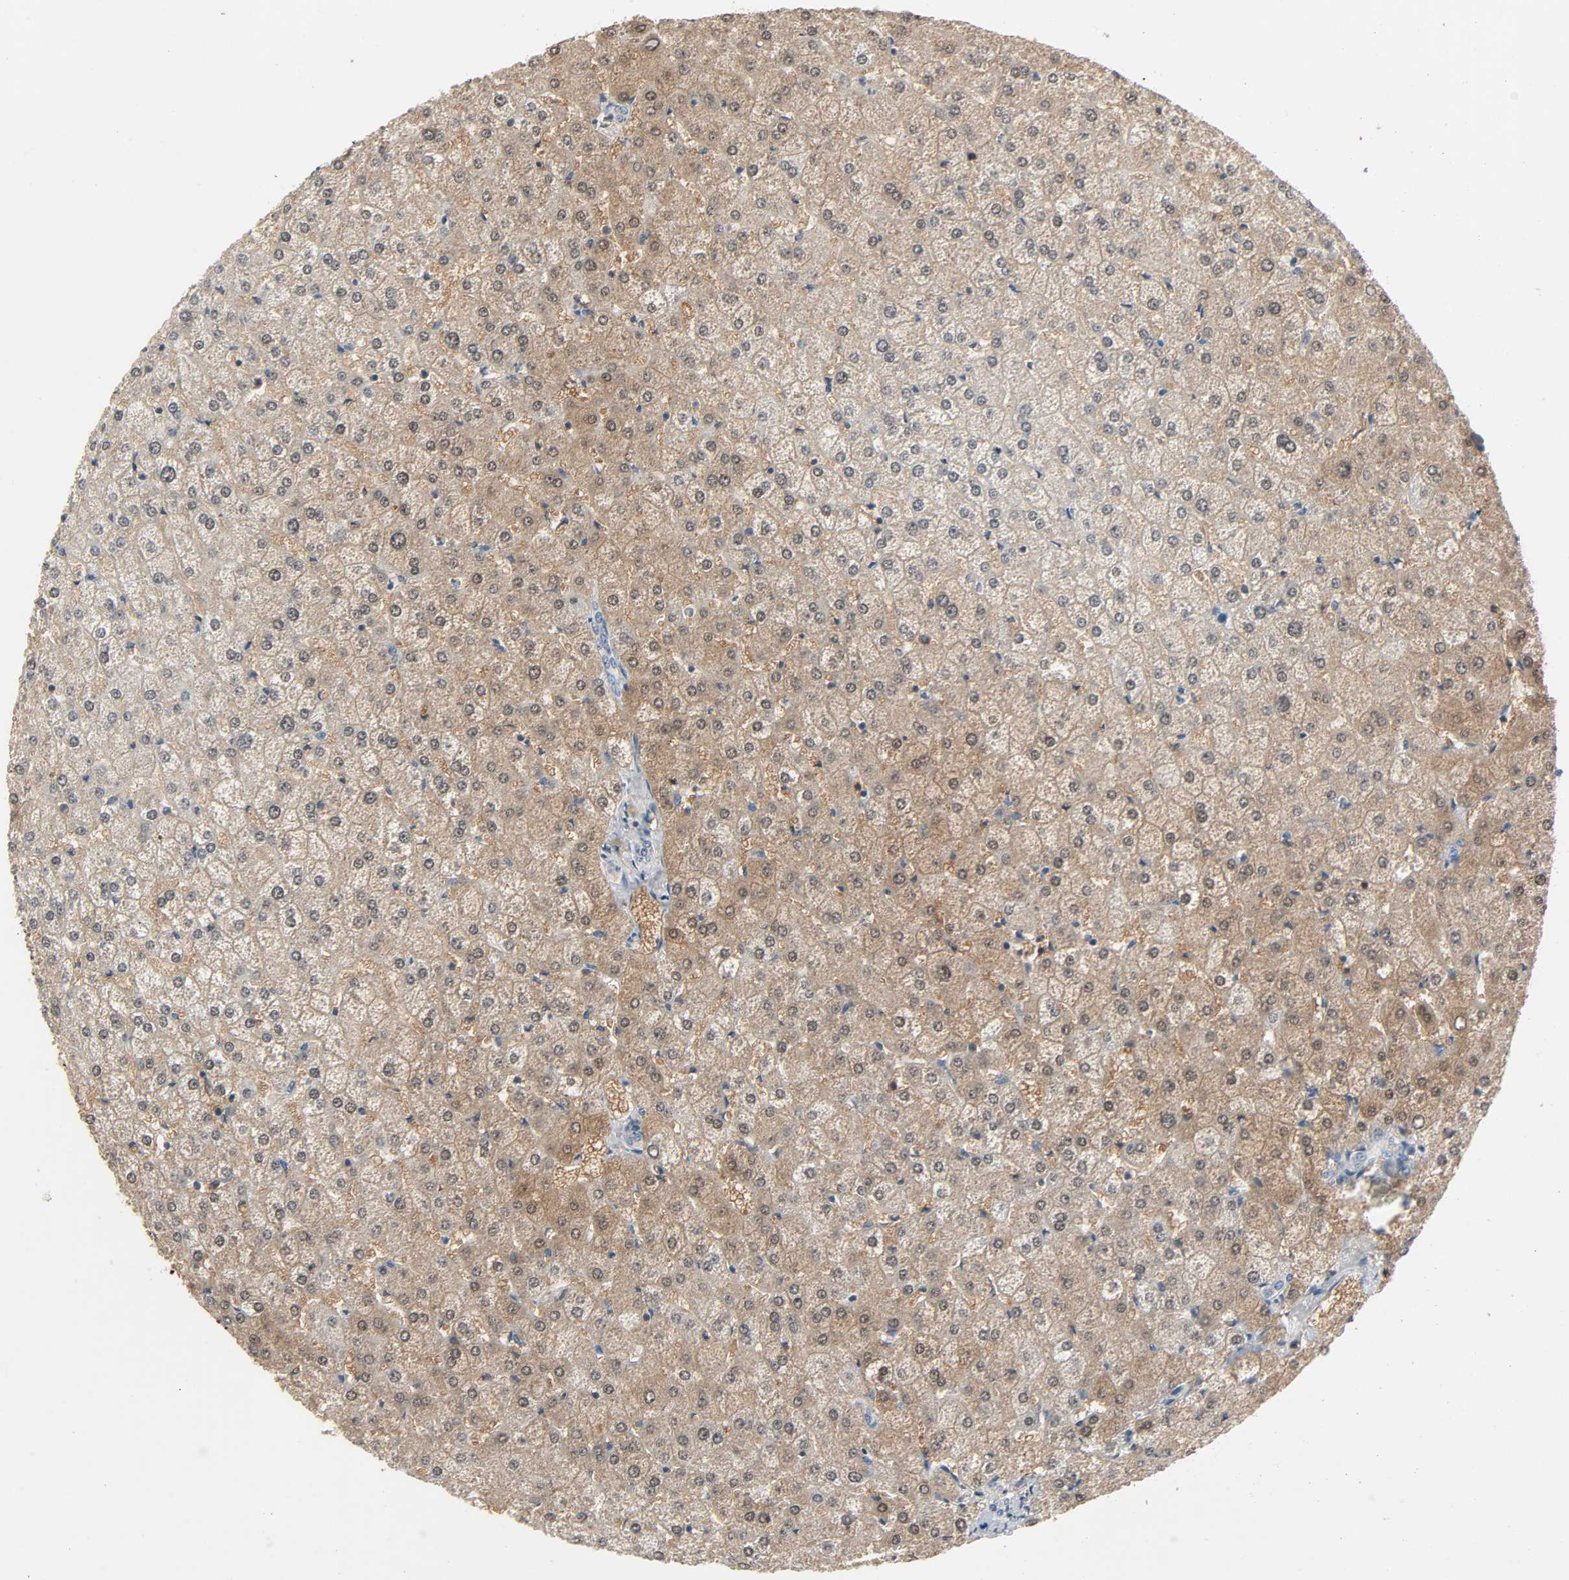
{"staining": {"intensity": "negative", "quantity": "none", "location": "none"}, "tissue": "liver", "cell_type": "Cholangiocytes", "image_type": "normal", "snomed": [{"axis": "morphology", "description": "Normal tissue, NOS"}, {"axis": "topography", "description": "Liver"}], "caption": "This histopathology image is of normal liver stained with IHC to label a protein in brown with the nuclei are counter-stained blue. There is no positivity in cholangiocytes. (Immunohistochemistry, brightfield microscopy, high magnification).", "gene": "CD4", "patient": {"sex": "female", "age": 32}}